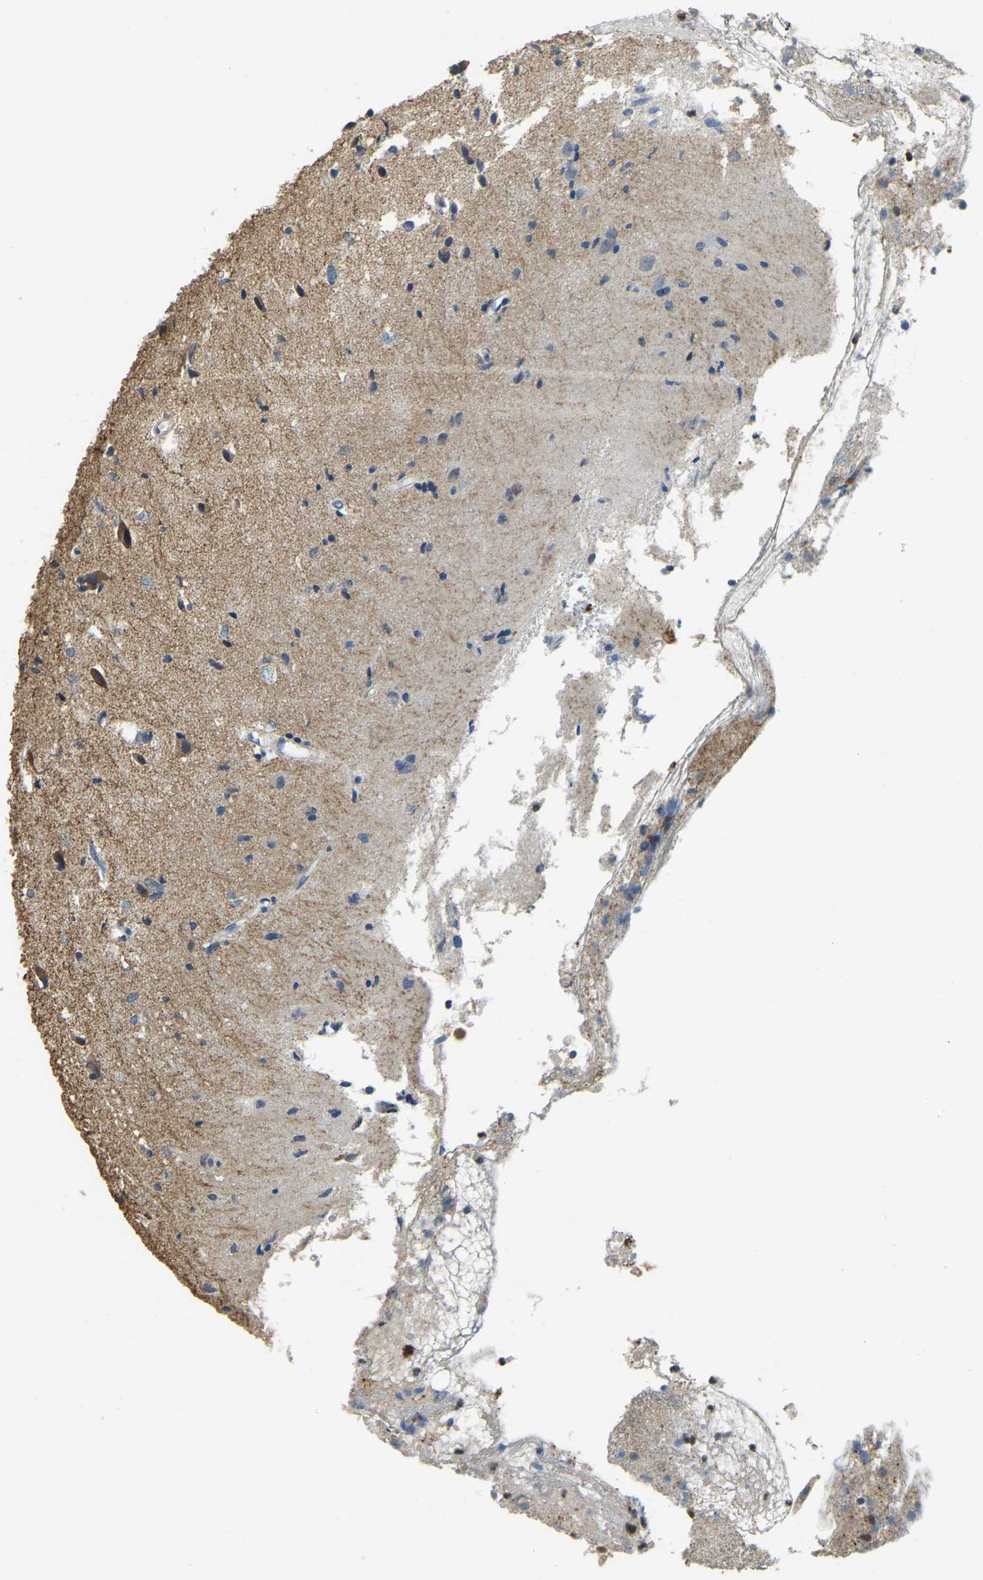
{"staining": {"intensity": "moderate", "quantity": "<25%", "location": "nuclear"}, "tissue": "glioma", "cell_type": "Tumor cells", "image_type": "cancer", "snomed": [{"axis": "morphology", "description": "Glioma, malignant, High grade"}, {"axis": "topography", "description": "Brain"}], "caption": "Human malignant glioma (high-grade) stained with a protein marker displays moderate staining in tumor cells.", "gene": "NANS", "patient": {"sex": "female", "age": 59}}